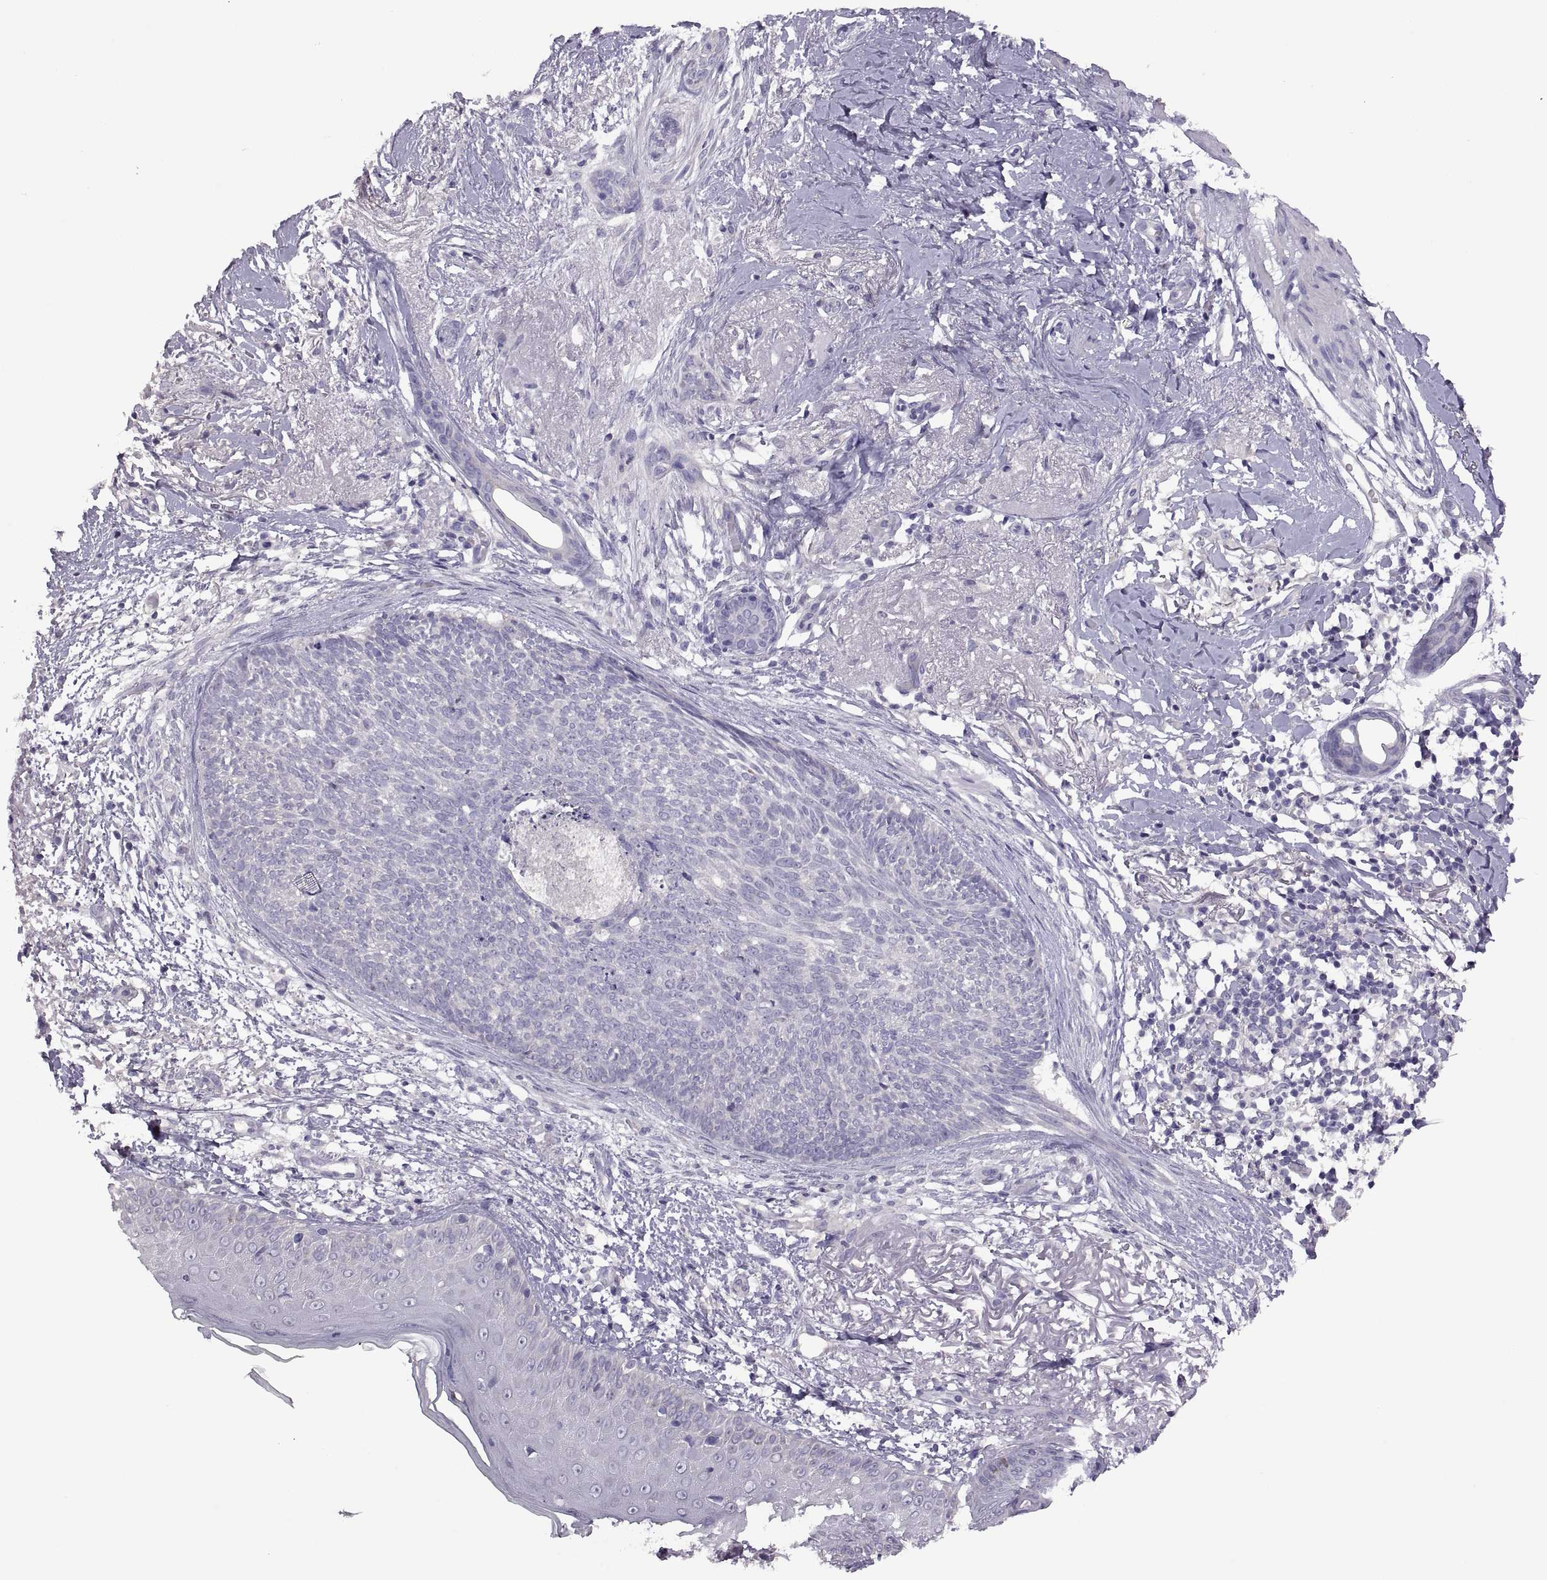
{"staining": {"intensity": "negative", "quantity": "none", "location": "none"}, "tissue": "skin cancer", "cell_type": "Tumor cells", "image_type": "cancer", "snomed": [{"axis": "morphology", "description": "Normal tissue, NOS"}, {"axis": "morphology", "description": "Basal cell carcinoma"}, {"axis": "topography", "description": "Skin"}], "caption": "Tumor cells show no significant protein expression in skin cancer (basal cell carcinoma). (Brightfield microscopy of DAB (3,3'-diaminobenzidine) immunohistochemistry at high magnification).", "gene": "TBX19", "patient": {"sex": "male", "age": 84}}